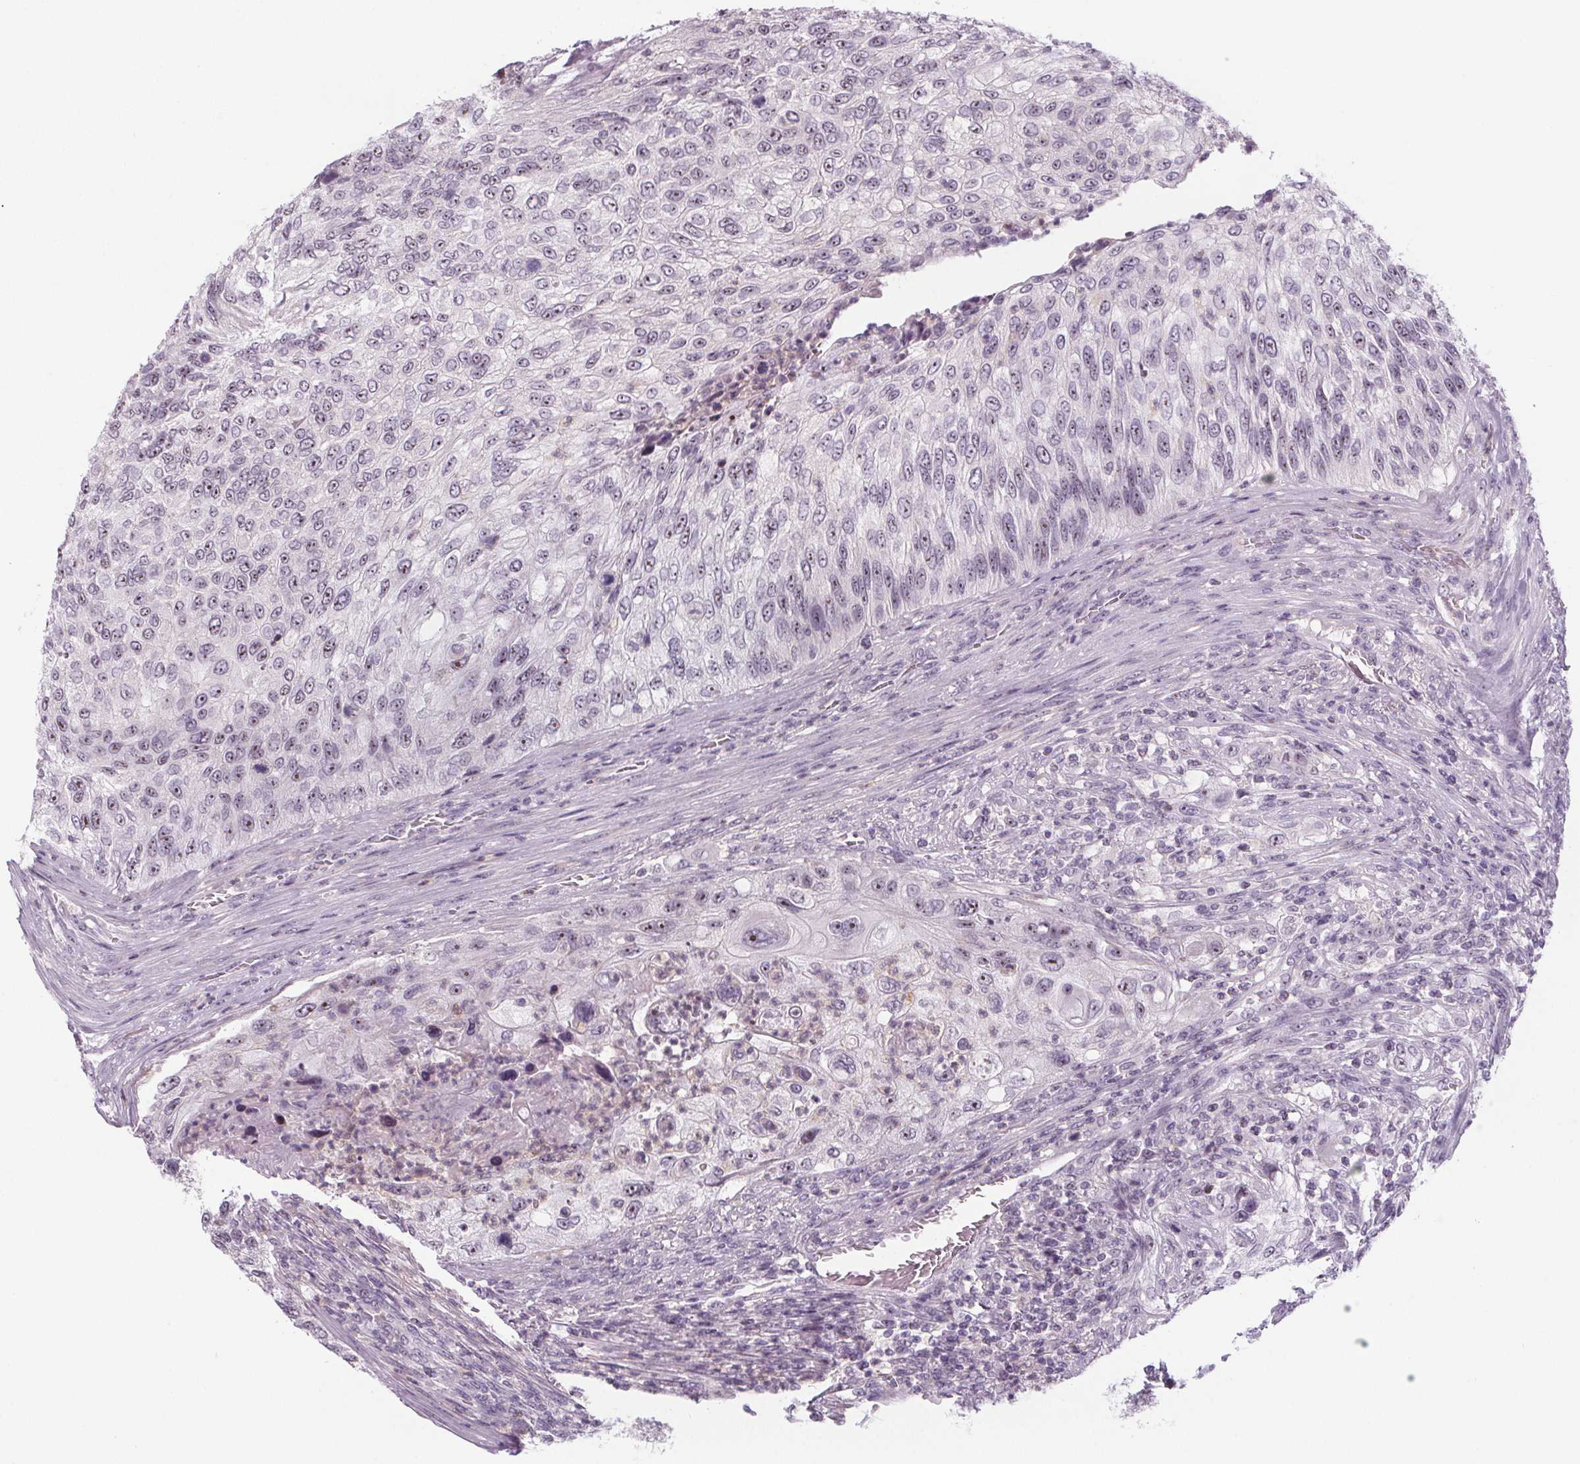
{"staining": {"intensity": "moderate", "quantity": ">75%", "location": "nuclear"}, "tissue": "urothelial cancer", "cell_type": "Tumor cells", "image_type": "cancer", "snomed": [{"axis": "morphology", "description": "Urothelial carcinoma, High grade"}, {"axis": "topography", "description": "Urinary bladder"}], "caption": "High-grade urothelial carcinoma was stained to show a protein in brown. There is medium levels of moderate nuclear expression in approximately >75% of tumor cells.", "gene": "NOLC1", "patient": {"sex": "female", "age": 60}}